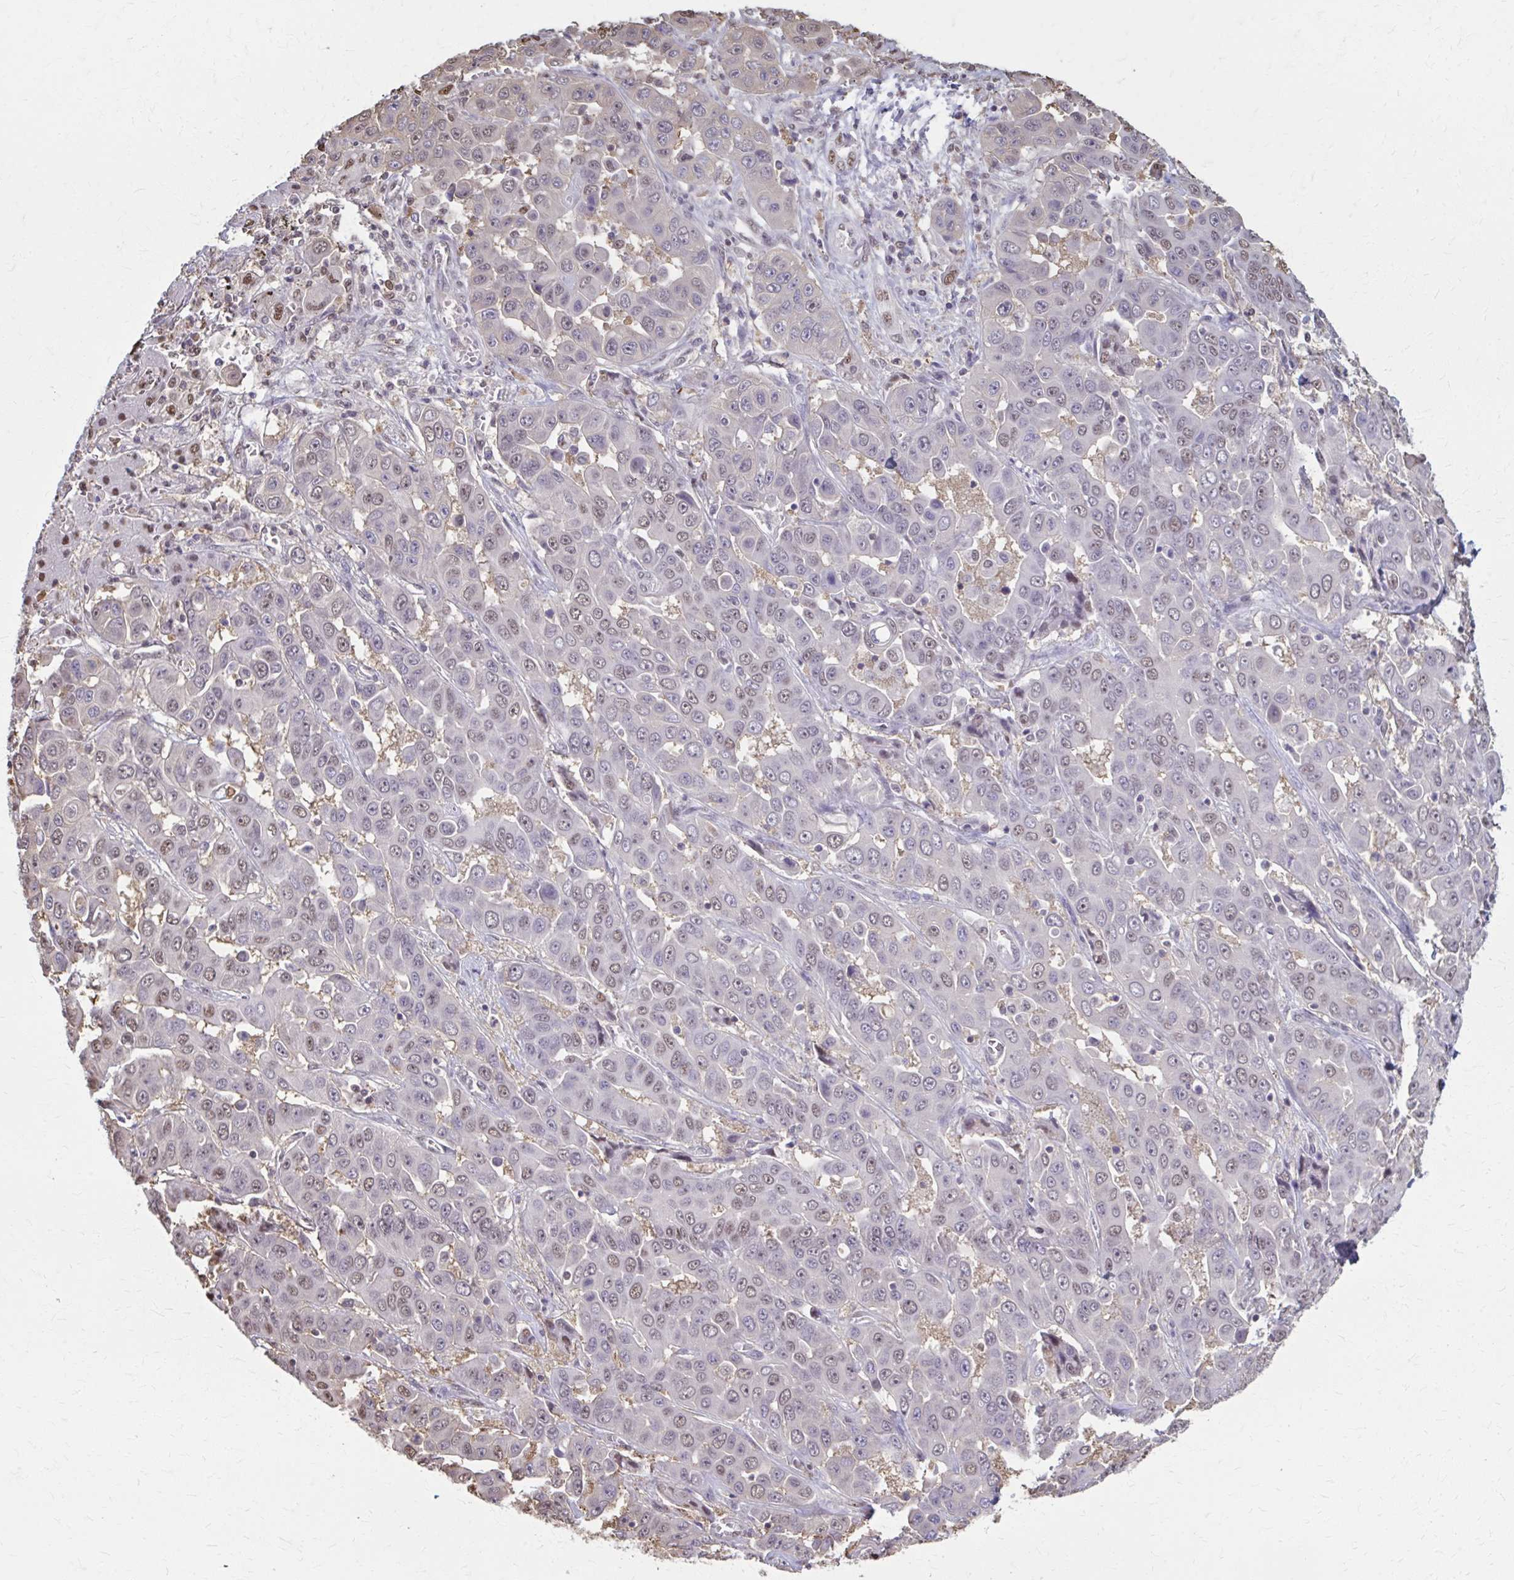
{"staining": {"intensity": "weak", "quantity": "<25%", "location": "nuclear"}, "tissue": "liver cancer", "cell_type": "Tumor cells", "image_type": "cancer", "snomed": [{"axis": "morphology", "description": "Cholangiocarcinoma"}, {"axis": "topography", "description": "Liver"}], "caption": "A high-resolution photomicrograph shows immunohistochemistry staining of liver cancer, which displays no significant expression in tumor cells.", "gene": "ING4", "patient": {"sex": "female", "age": 52}}